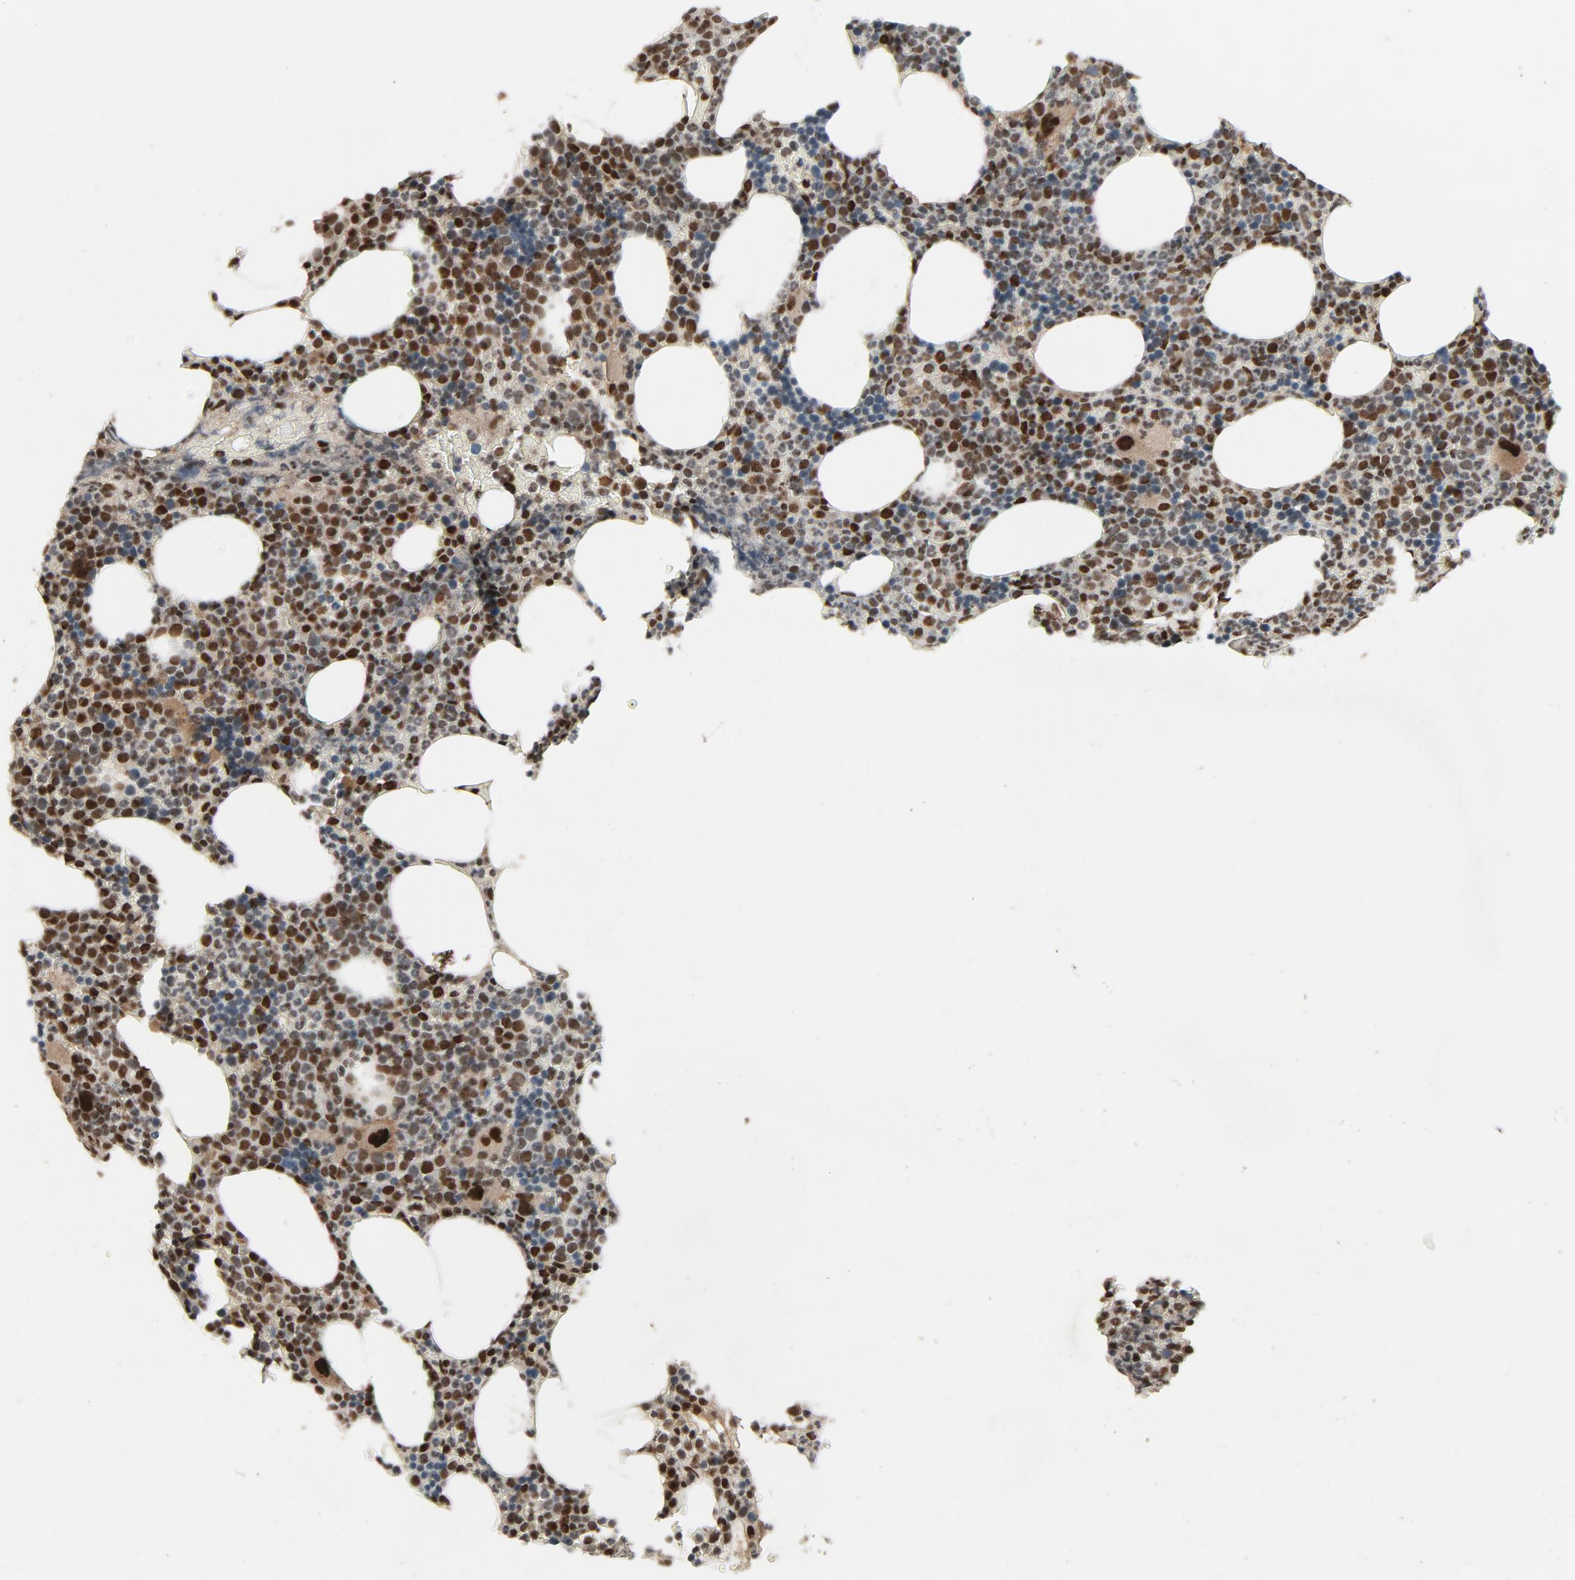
{"staining": {"intensity": "strong", "quantity": ">75%", "location": "nuclear"}, "tissue": "bone marrow", "cell_type": "Hematopoietic cells", "image_type": "normal", "snomed": [{"axis": "morphology", "description": "Normal tissue, NOS"}, {"axis": "topography", "description": "Bone marrow"}], "caption": "High-power microscopy captured an immunohistochemistry micrograph of normal bone marrow, revealing strong nuclear expression in approximately >75% of hematopoietic cells. The staining was performed using DAB, with brown indicating positive protein expression. Nuclei are stained blue with hematoxylin.", "gene": "SMARCD1", "patient": {"sex": "female", "age": 66}}